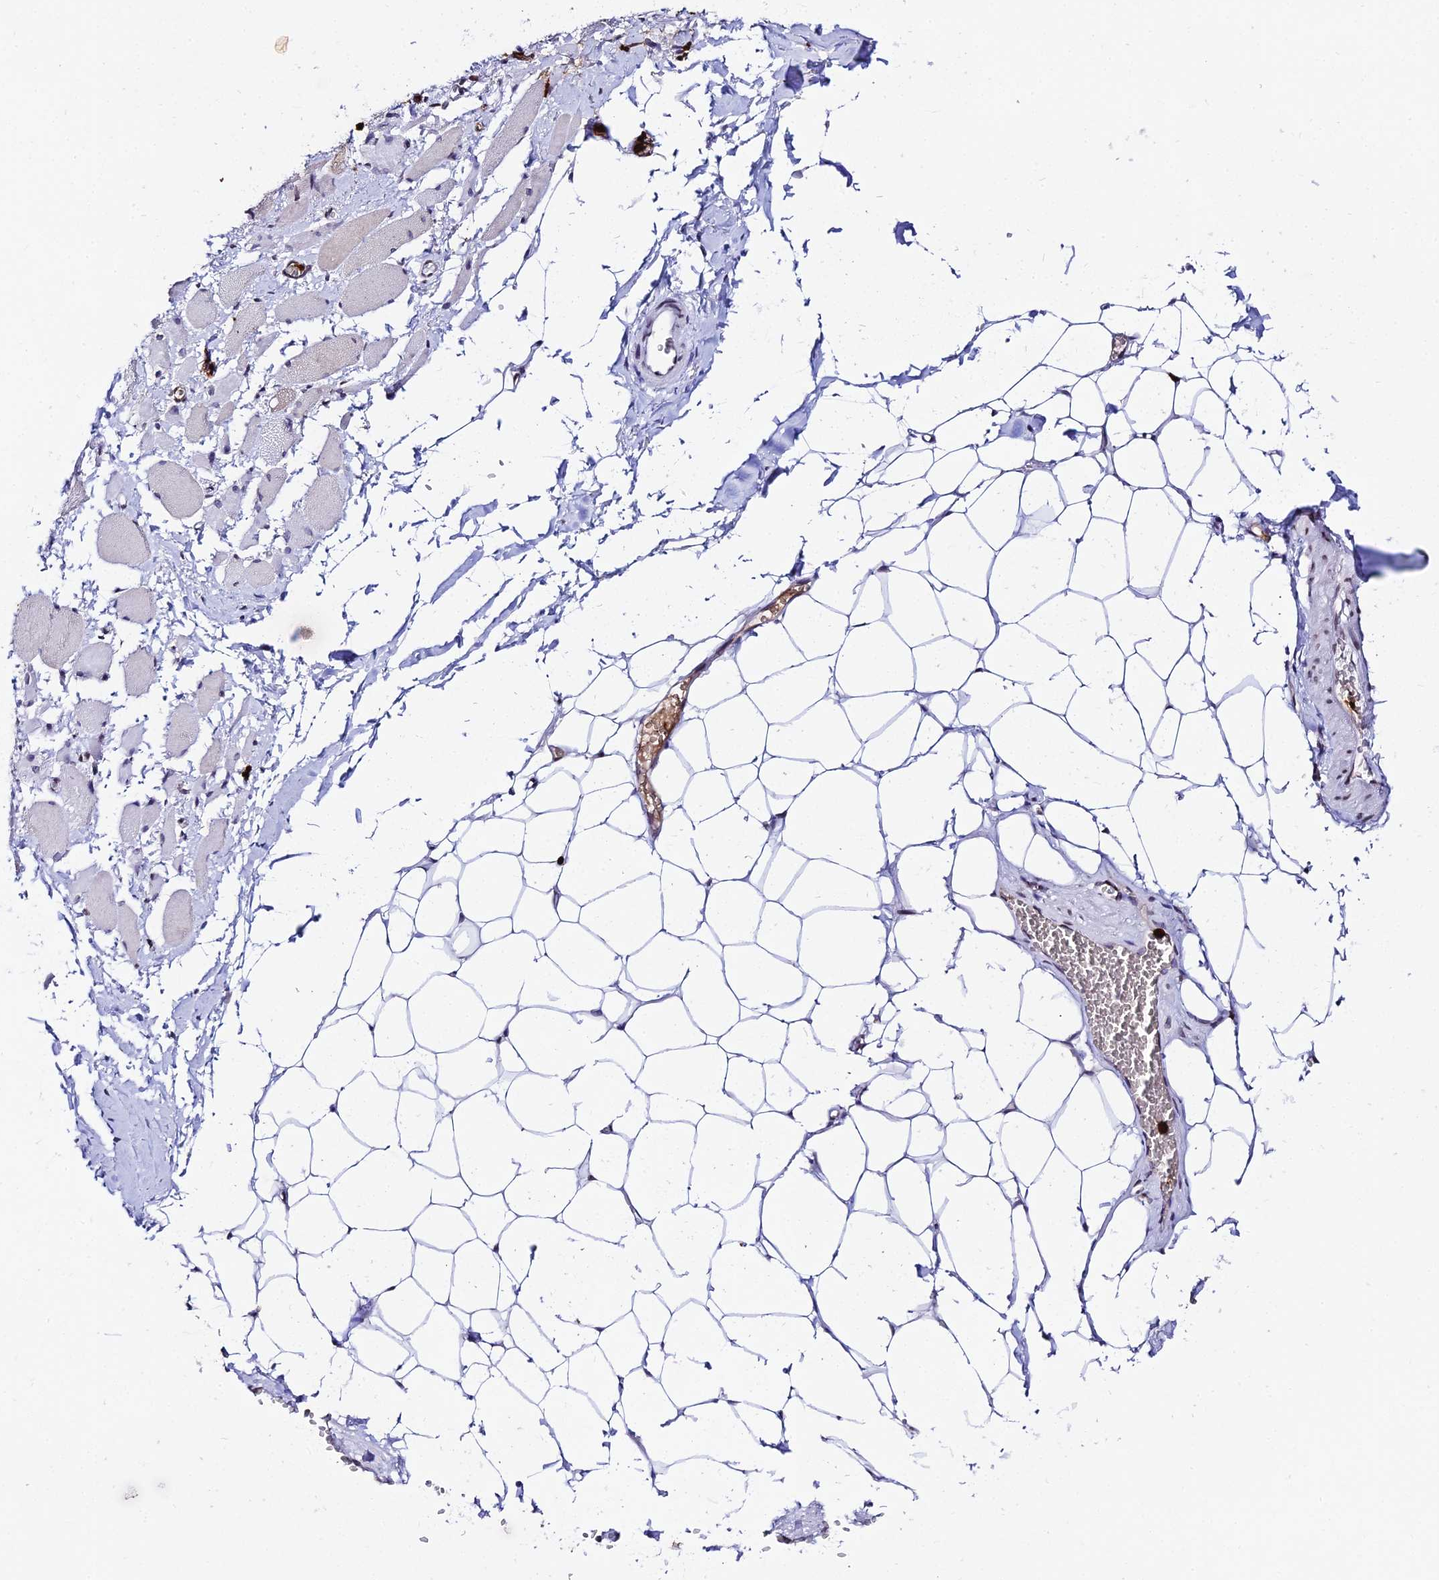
{"staining": {"intensity": "negative", "quantity": "none", "location": "none"}, "tissue": "skeletal muscle", "cell_type": "Myocytes", "image_type": "normal", "snomed": [{"axis": "morphology", "description": "Normal tissue, NOS"}, {"axis": "morphology", "description": "Basal cell carcinoma"}, {"axis": "topography", "description": "Skeletal muscle"}], "caption": "Immunohistochemical staining of unremarkable human skeletal muscle demonstrates no significant expression in myocytes.", "gene": "MCM10", "patient": {"sex": "female", "age": 64}}